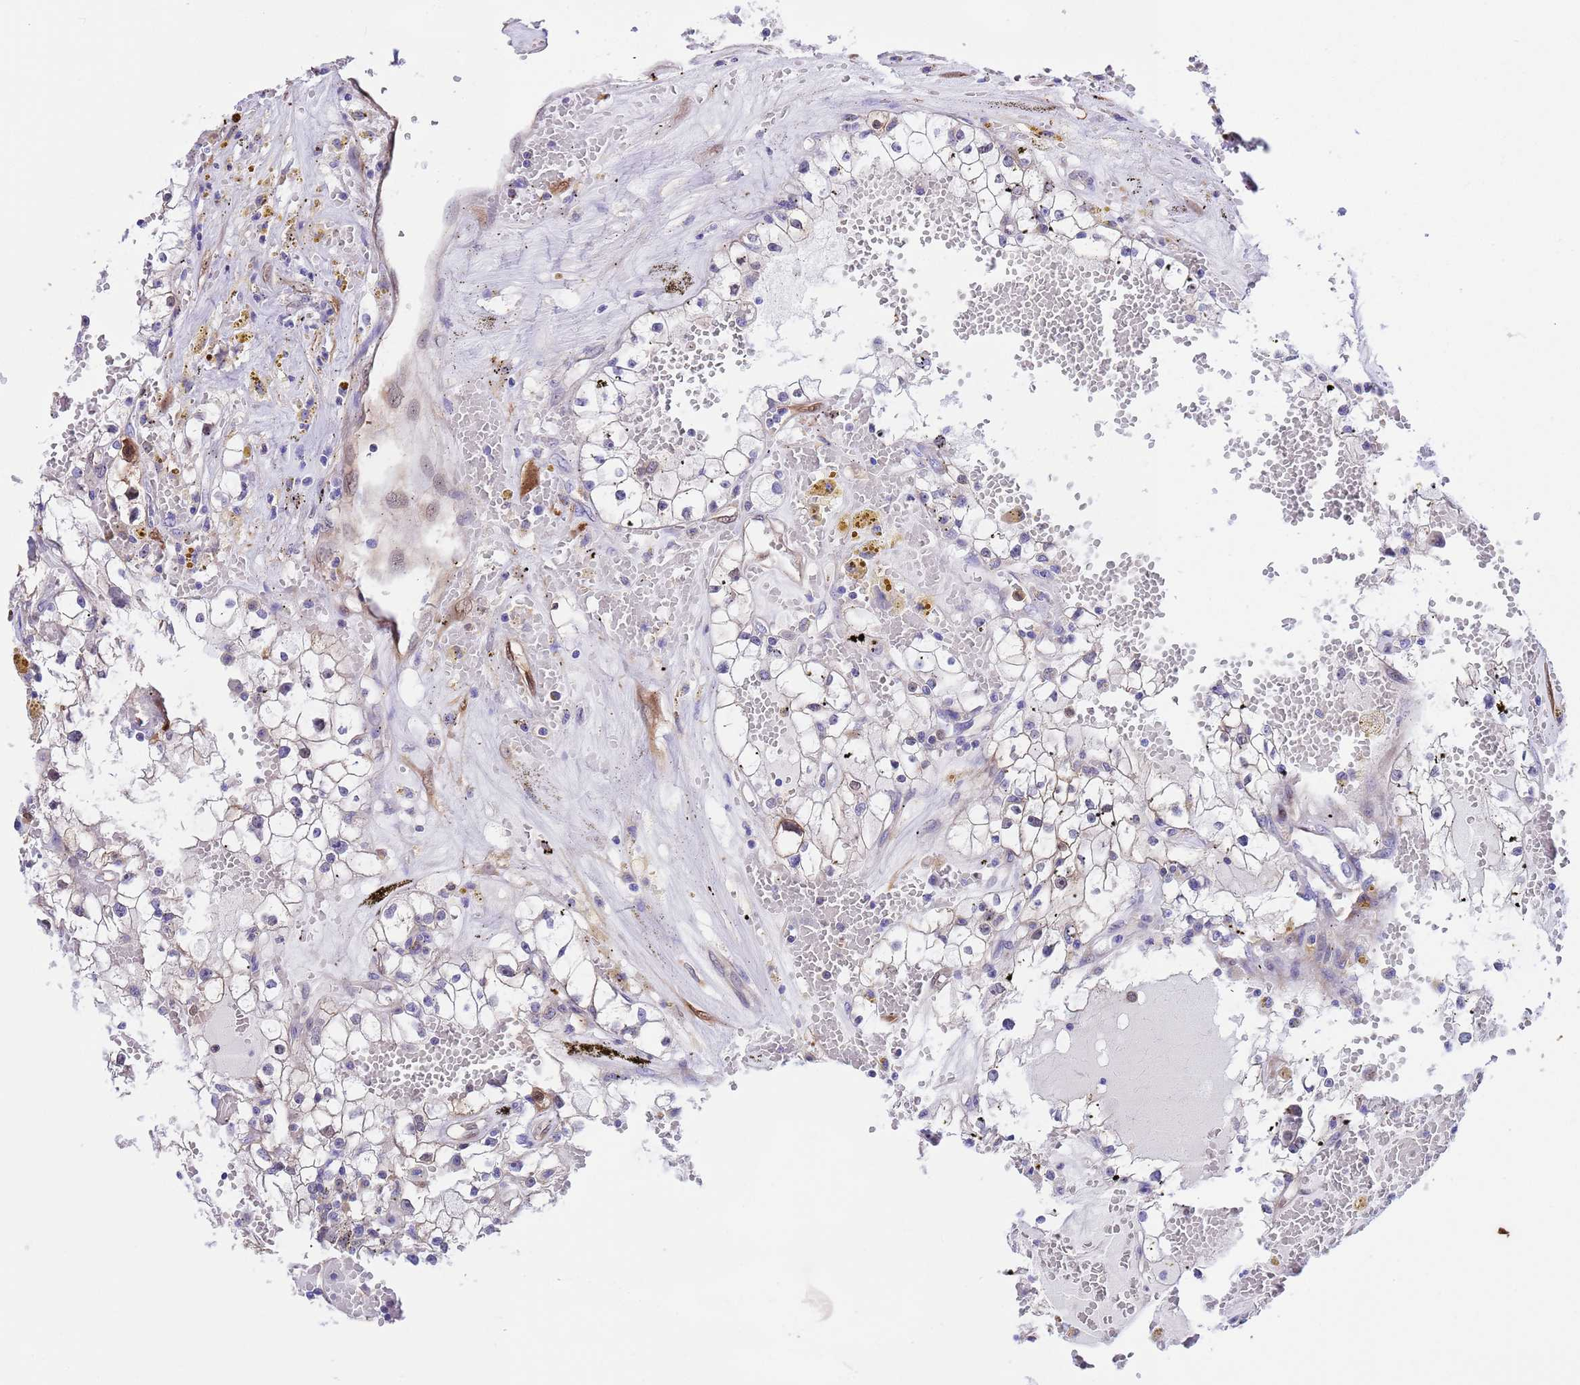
{"staining": {"intensity": "negative", "quantity": "none", "location": "none"}, "tissue": "renal cancer", "cell_type": "Tumor cells", "image_type": "cancer", "snomed": [{"axis": "morphology", "description": "Adenocarcinoma, NOS"}, {"axis": "topography", "description": "Kidney"}], "caption": "This is an IHC histopathology image of adenocarcinoma (renal). There is no staining in tumor cells.", "gene": "C6orf47", "patient": {"sex": "male", "age": 56}}